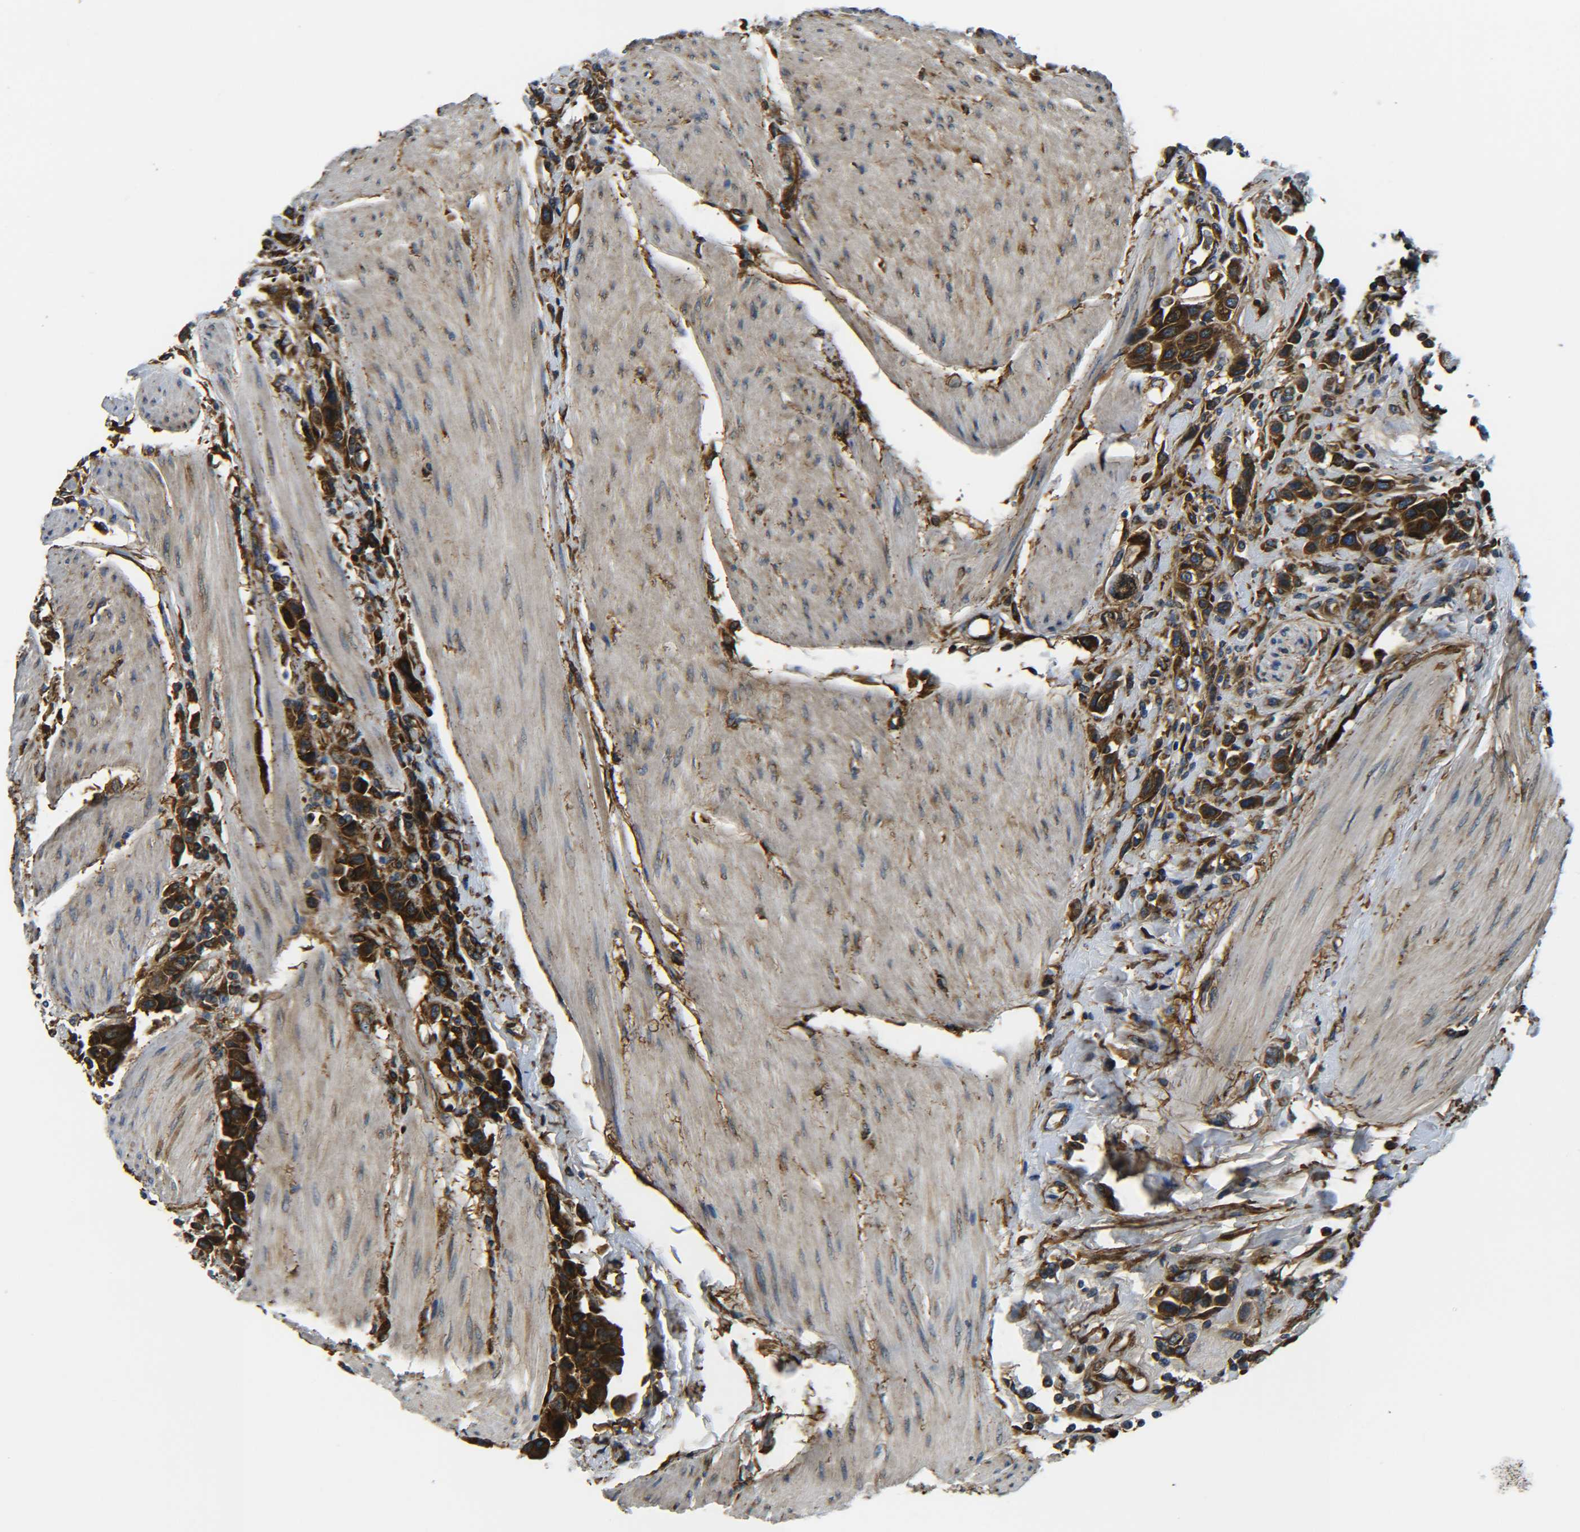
{"staining": {"intensity": "strong", "quantity": ">75%", "location": "cytoplasmic/membranous"}, "tissue": "urothelial cancer", "cell_type": "Tumor cells", "image_type": "cancer", "snomed": [{"axis": "morphology", "description": "Urothelial carcinoma, High grade"}, {"axis": "topography", "description": "Urinary bladder"}], "caption": "Brown immunohistochemical staining in human high-grade urothelial carcinoma reveals strong cytoplasmic/membranous positivity in approximately >75% of tumor cells.", "gene": "PREB", "patient": {"sex": "male", "age": 50}}